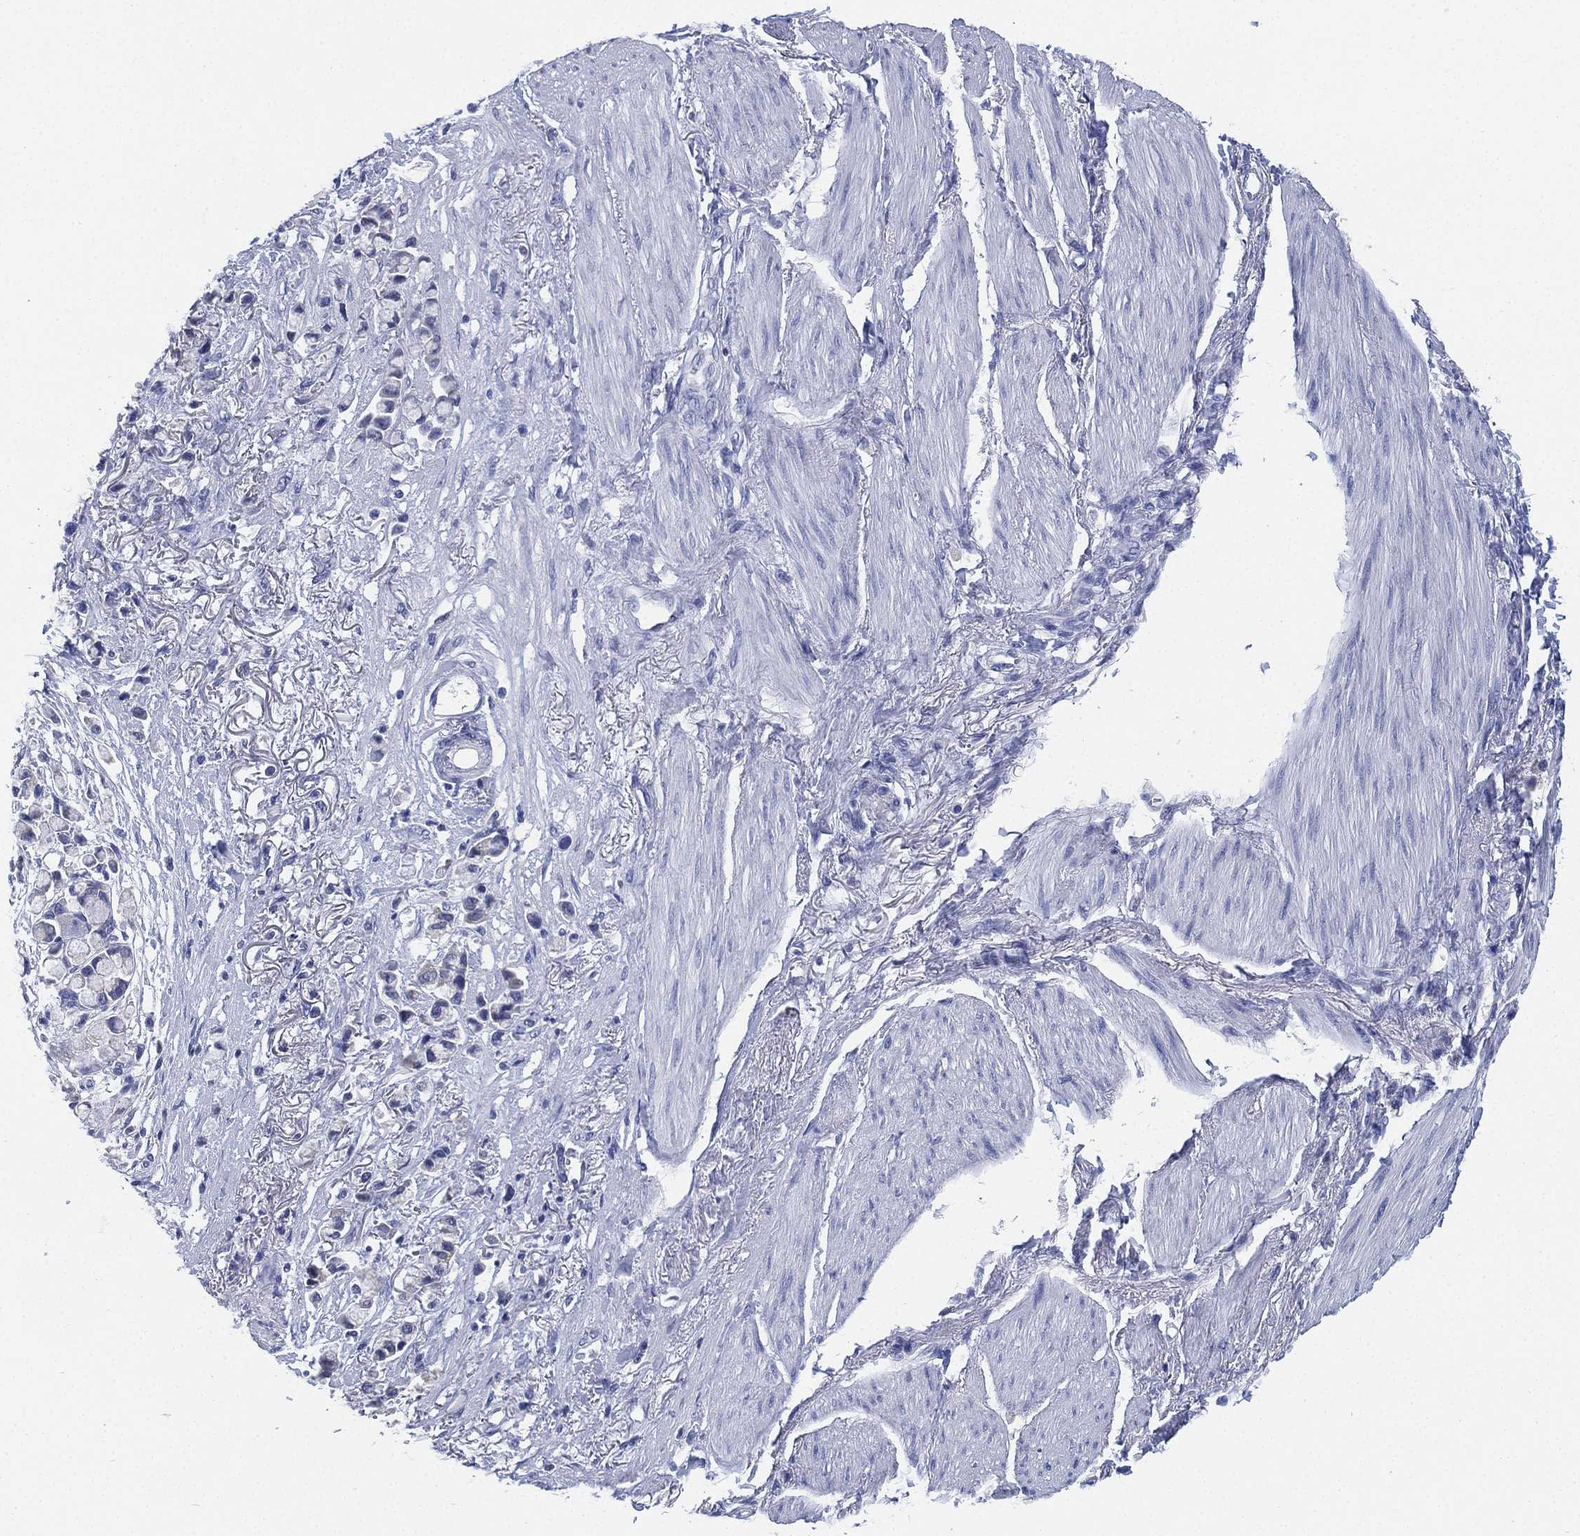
{"staining": {"intensity": "negative", "quantity": "none", "location": "none"}, "tissue": "stomach cancer", "cell_type": "Tumor cells", "image_type": "cancer", "snomed": [{"axis": "morphology", "description": "Adenocarcinoma, NOS"}, {"axis": "topography", "description": "Stomach"}], "caption": "An immunohistochemistry (IHC) histopathology image of stomach cancer is shown. There is no staining in tumor cells of stomach cancer. Nuclei are stained in blue.", "gene": "IYD", "patient": {"sex": "female", "age": 81}}